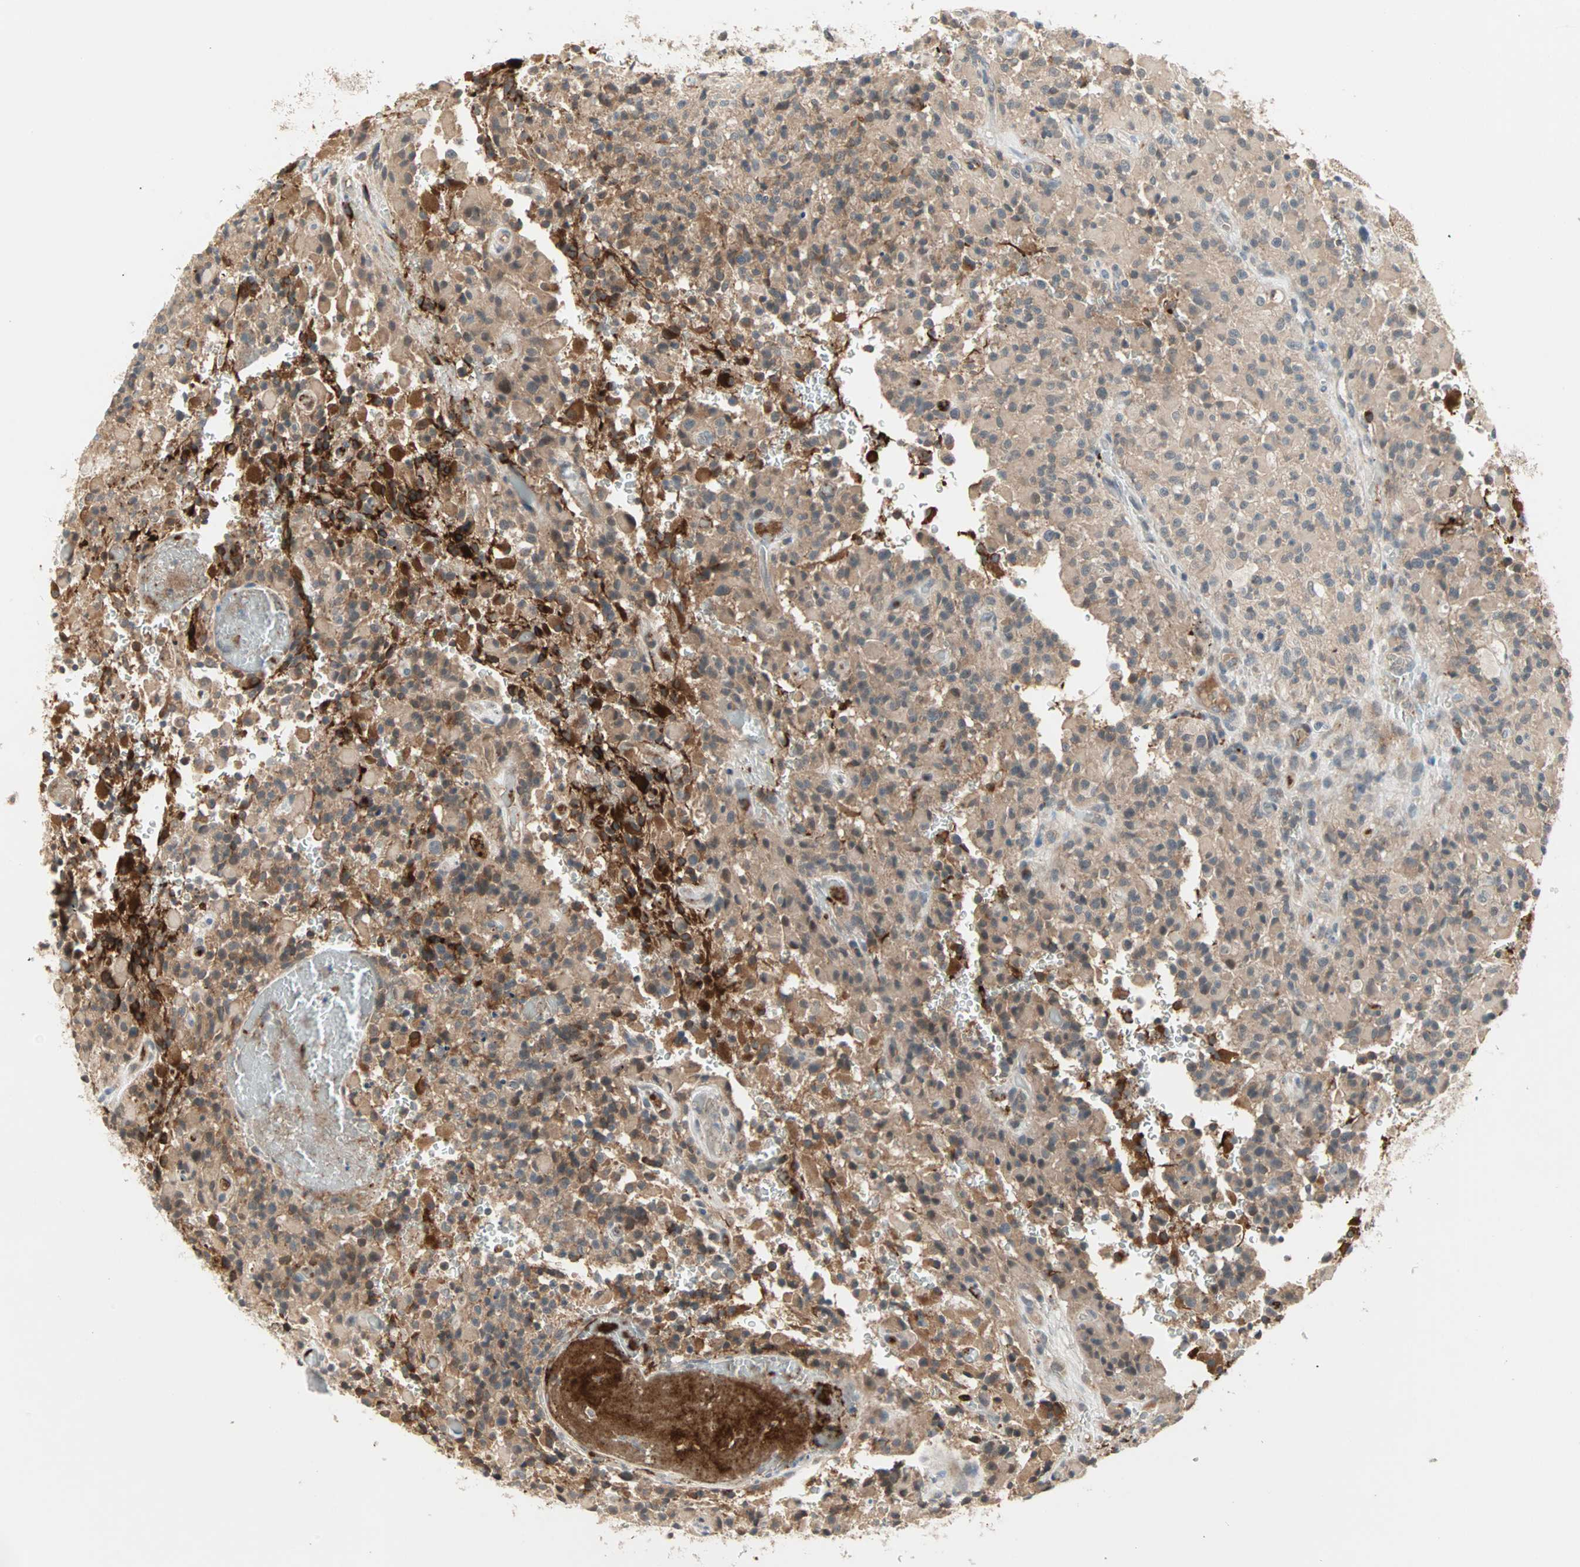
{"staining": {"intensity": "moderate", "quantity": "25%-75%", "location": "cytoplasmic/membranous"}, "tissue": "glioma", "cell_type": "Tumor cells", "image_type": "cancer", "snomed": [{"axis": "morphology", "description": "Glioma, malignant, High grade"}, {"axis": "topography", "description": "Brain"}], "caption": "IHC of malignant high-grade glioma shows medium levels of moderate cytoplasmic/membranous expression in approximately 25%-75% of tumor cells.", "gene": "PROS1", "patient": {"sex": "male", "age": 71}}